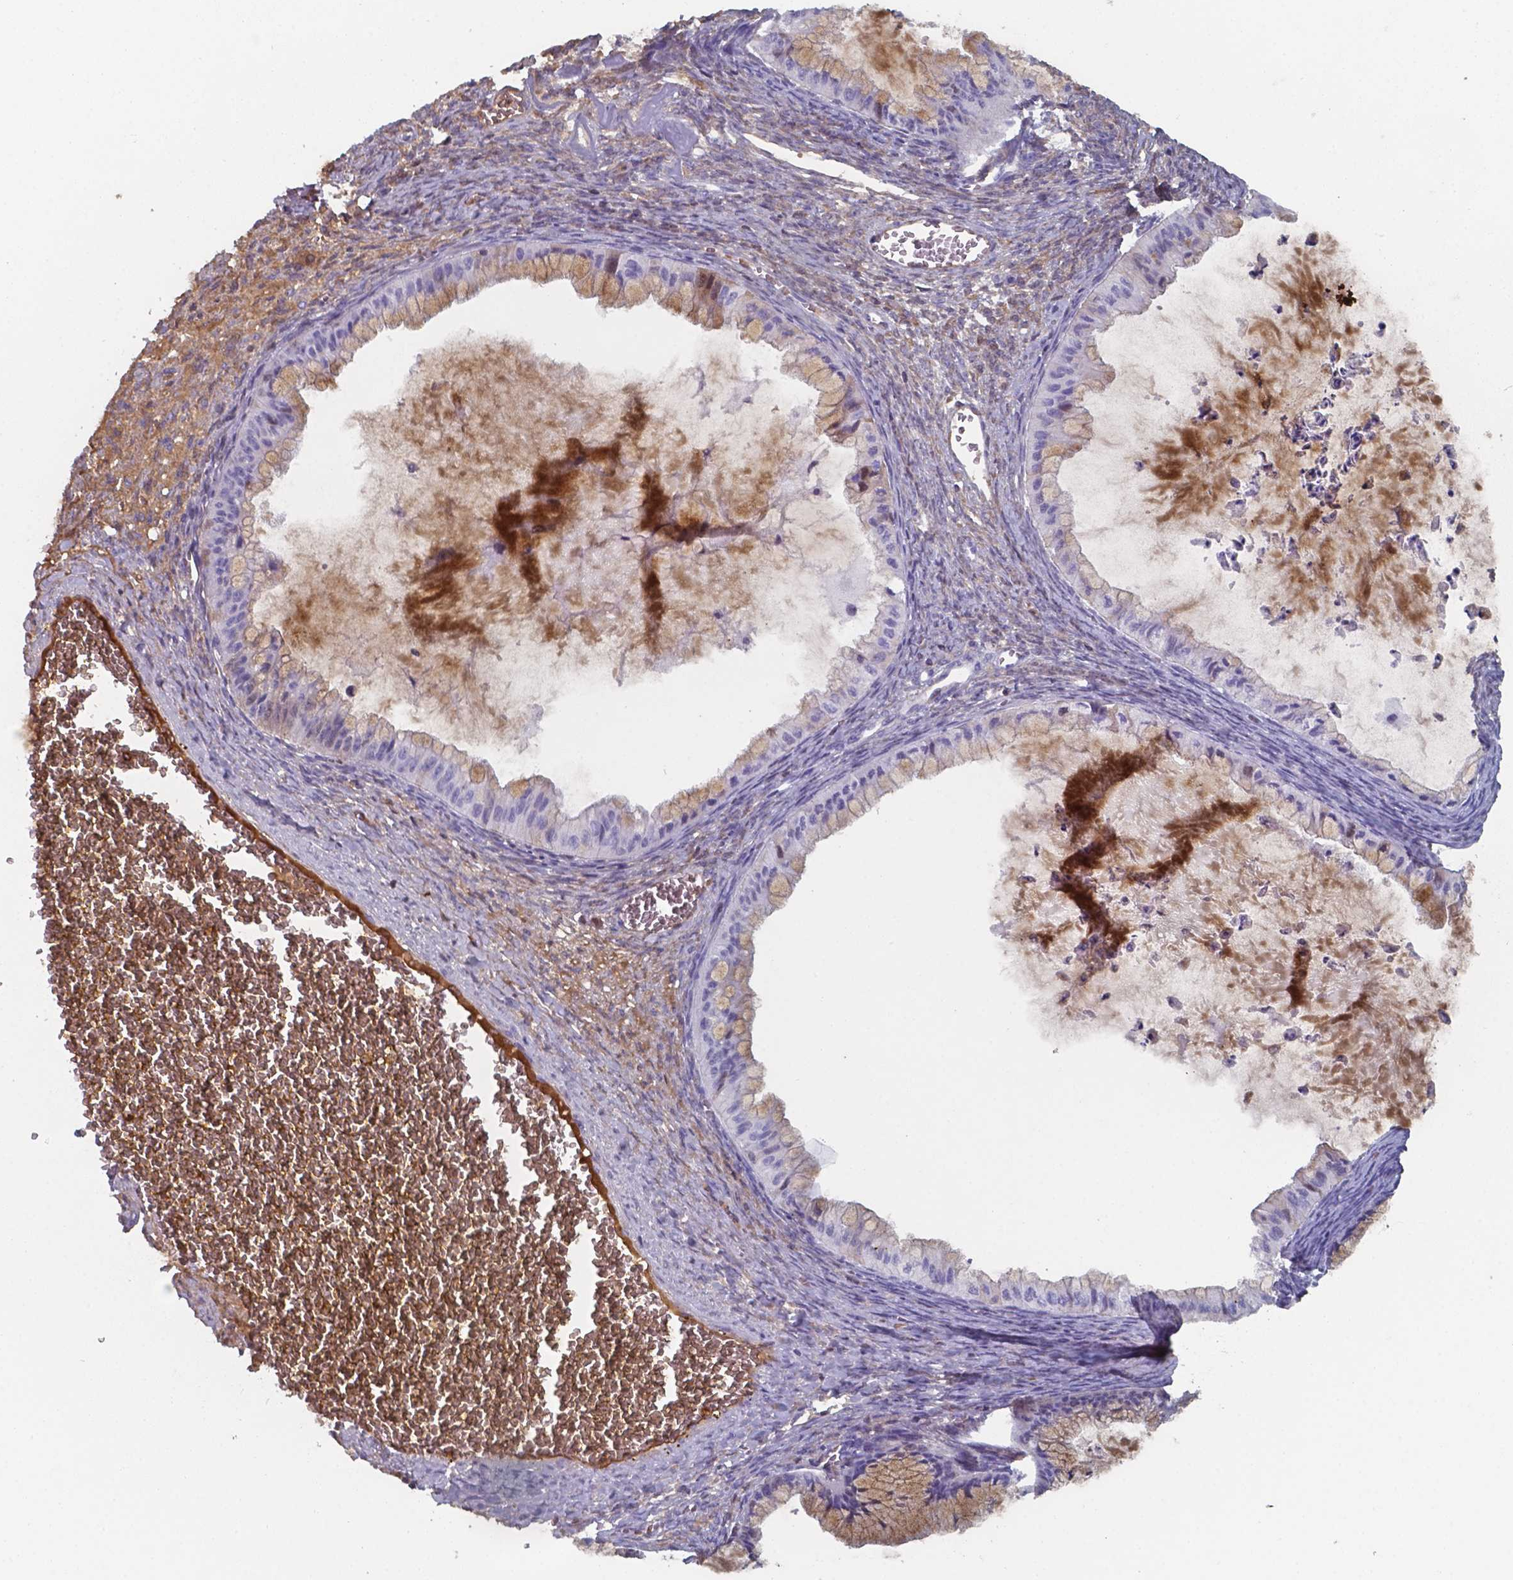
{"staining": {"intensity": "moderate", "quantity": "<25%", "location": "cytoplasmic/membranous"}, "tissue": "ovarian cancer", "cell_type": "Tumor cells", "image_type": "cancer", "snomed": [{"axis": "morphology", "description": "Cystadenocarcinoma, mucinous, NOS"}, {"axis": "topography", "description": "Ovary"}], "caption": "The micrograph reveals a brown stain indicating the presence of a protein in the cytoplasmic/membranous of tumor cells in ovarian mucinous cystadenocarcinoma.", "gene": "BTBD17", "patient": {"sex": "female", "age": 72}}